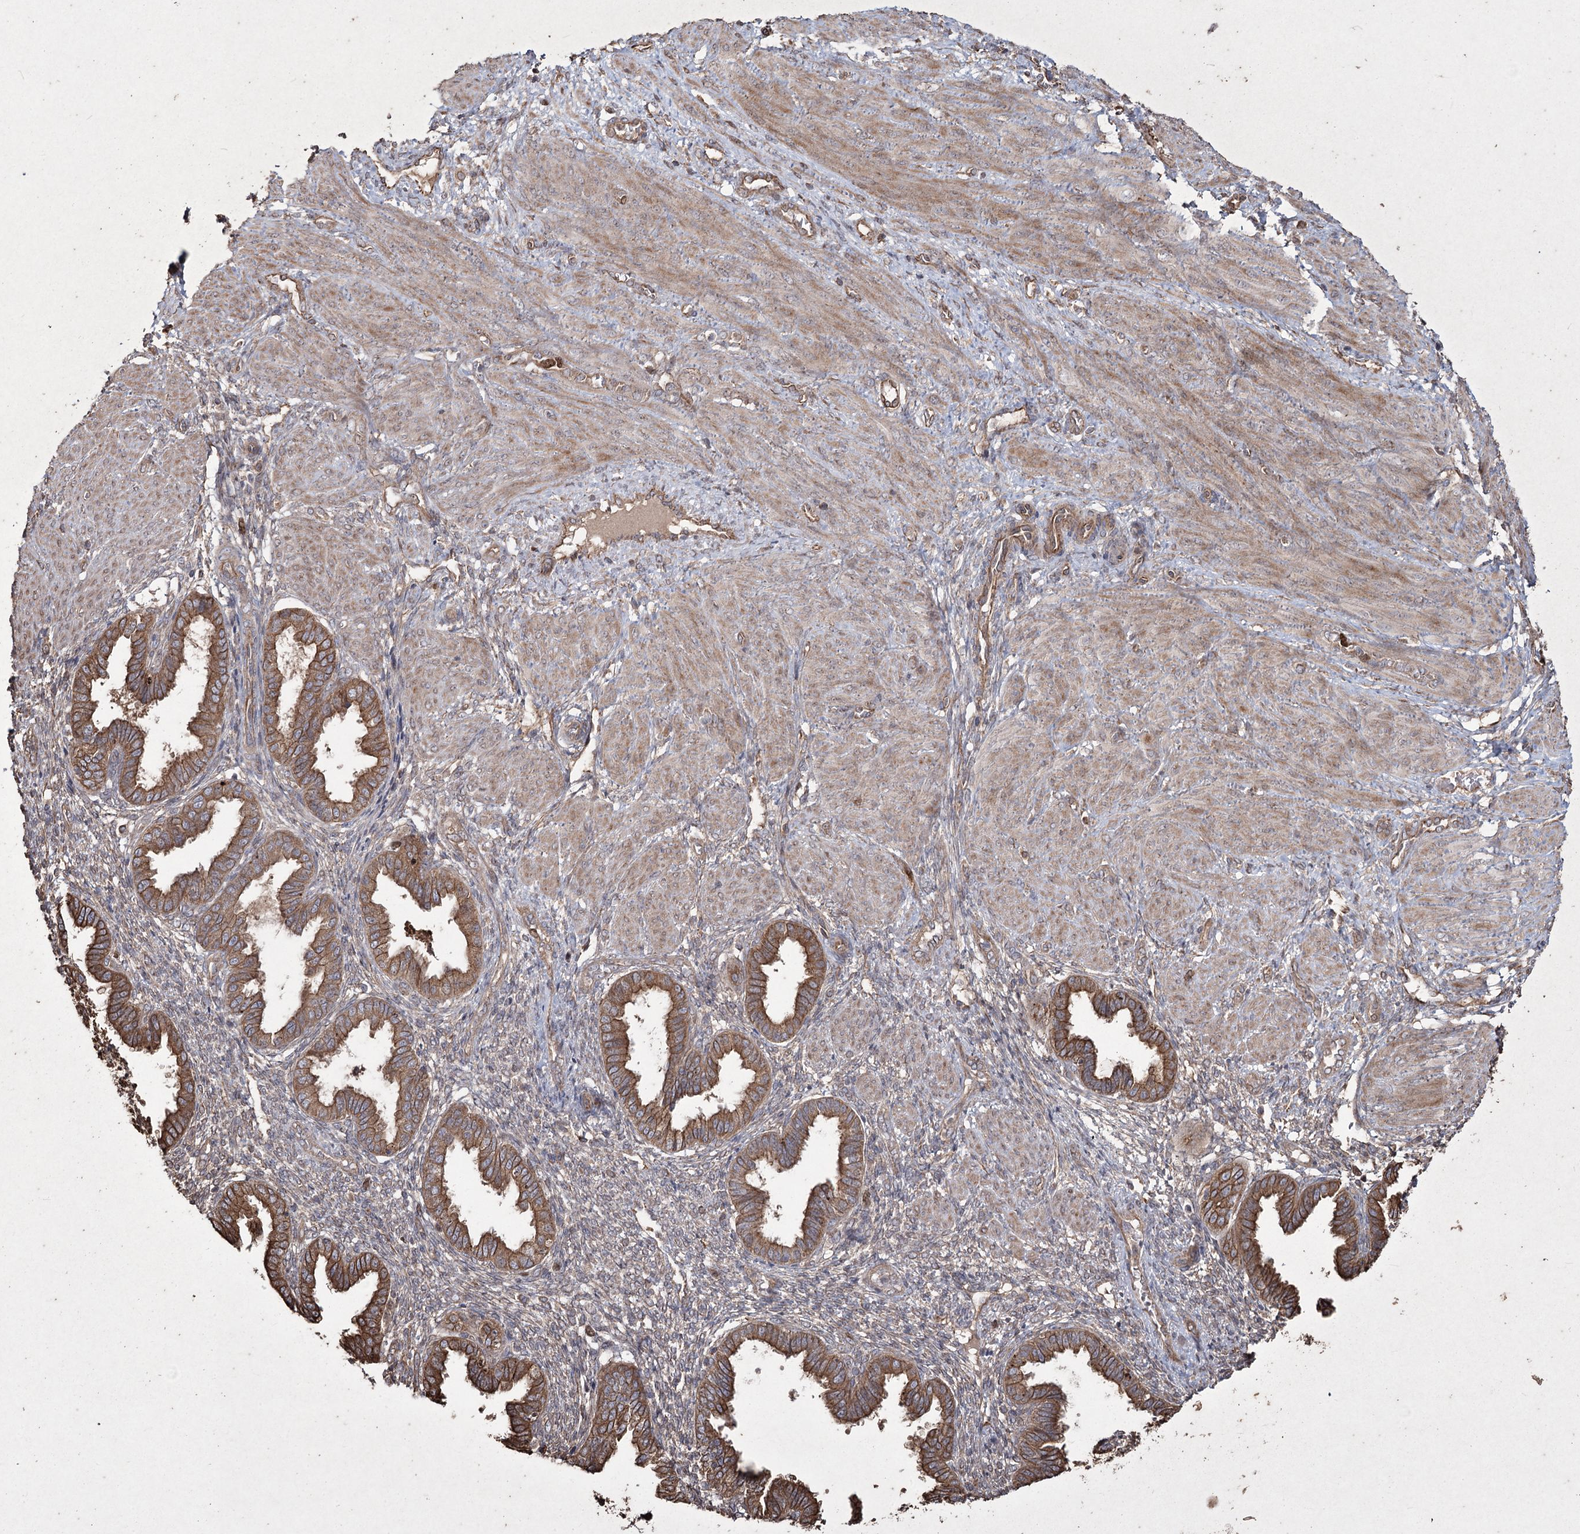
{"staining": {"intensity": "negative", "quantity": "none", "location": "none"}, "tissue": "endometrium", "cell_type": "Cells in endometrial stroma", "image_type": "normal", "snomed": [{"axis": "morphology", "description": "Normal tissue, NOS"}, {"axis": "topography", "description": "Endometrium"}], "caption": "IHC of benign endometrium exhibits no expression in cells in endometrial stroma.", "gene": "PRC1", "patient": {"sex": "female", "age": 33}}